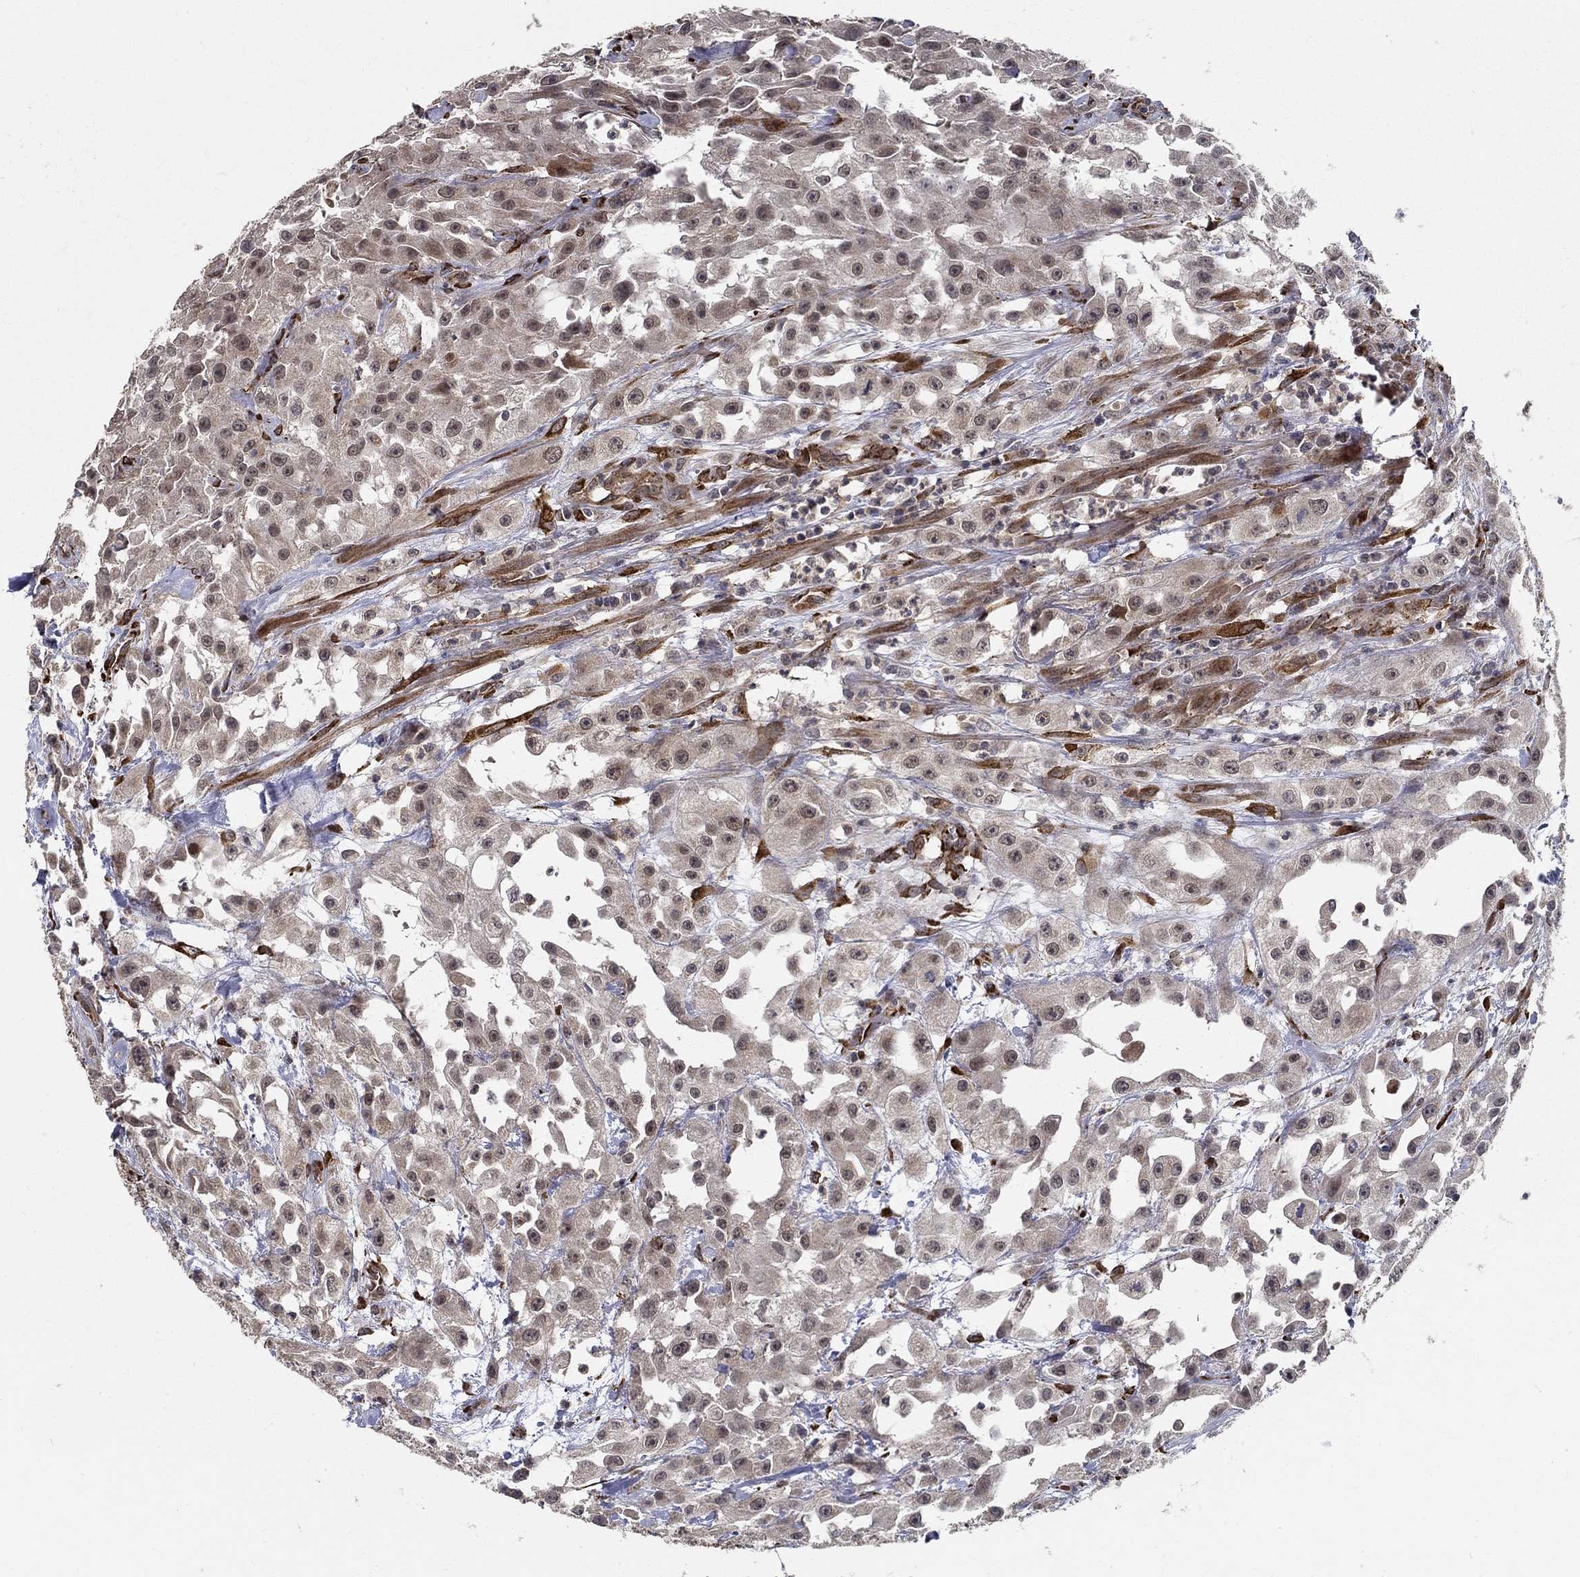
{"staining": {"intensity": "strong", "quantity": "<25%", "location": "cytoplasmic/membranous,nuclear"}, "tissue": "urothelial cancer", "cell_type": "Tumor cells", "image_type": "cancer", "snomed": [{"axis": "morphology", "description": "Urothelial carcinoma, High grade"}, {"axis": "topography", "description": "Urinary bladder"}], "caption": "Urothelial cancer stained for a protein (brown) reveals strong cytoplasmic/membranous and nuclear positive positivity in approximately <25% of tumor cells.", "gene": "ZNF594", "patient": {"sex": "male", "age": 79}}